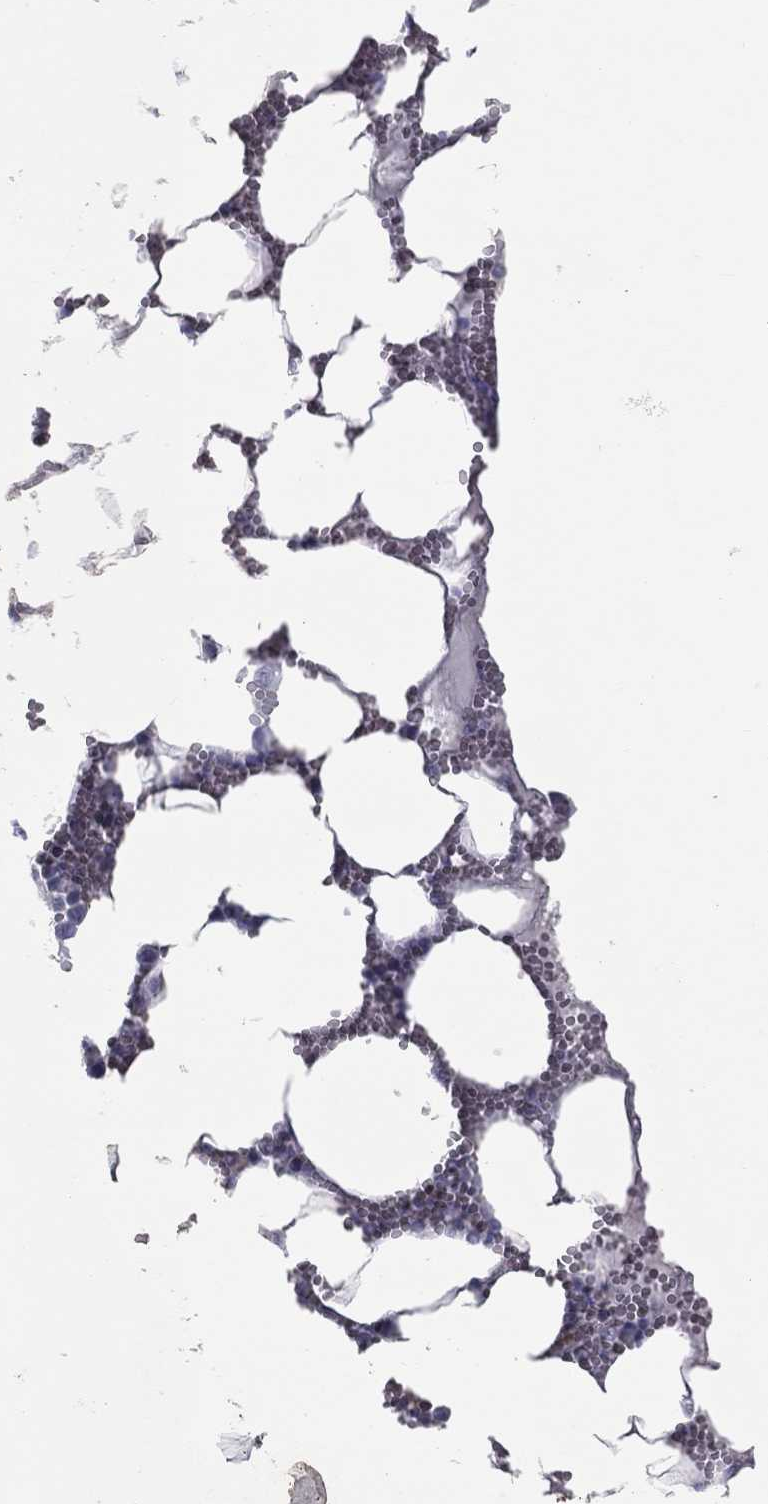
{"staining": {"intensity": "negative", "quantity": "none", "location": "none"}, "tissue": "bone marrow", "cell_type": "Hematopoietic cells", "image_type": "normal", "snomed": [{"axis": "morphology", "description": "Normal tissue, NOS"}, {"axis": "topography", "description": "Bone marrow"}], "caption": "High magnification brightfield microscopy of normal bone marrow stained with DAB (3,3'-diaminobenzidine) (brown) and counterstained with hematoxylin (blue): hematopoietic cells show no significant expression. (Stains: DAB immunohistochemistry with hematoxylin counter stain, Microscopy: brightfield microscopy at high magnification).", "gene": "ESX1", "patient": {"sex": "female", "age": 64}}